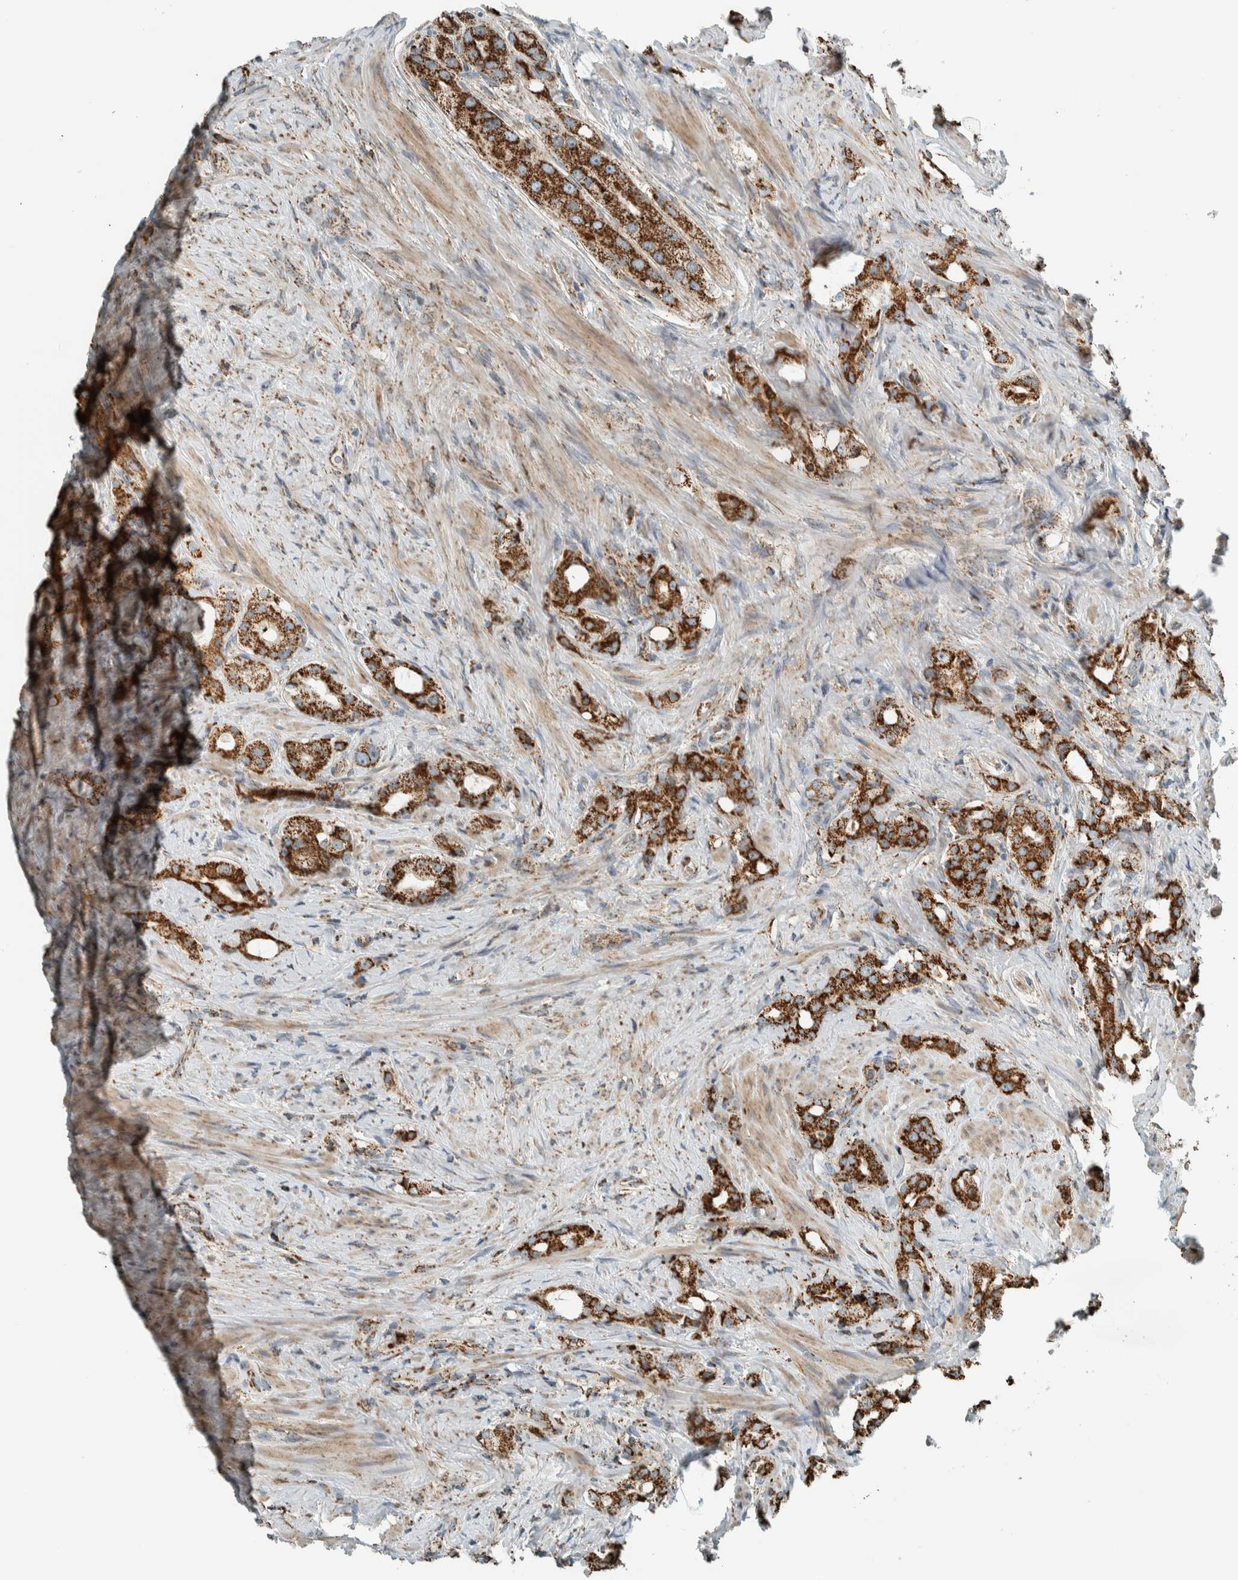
{"staining": {"intensity": "strong", "quantity": ">75%", "location": "cytoplasmic/membranous"}, "tissue": "prostate cancer", "cell_type": "Tumor cells", "image_type": "cancer", "snomed": [{"axis": "morphology", "description": "Adenocarcinoma, High grade"}, {"axis": "topography", "description": "Prostate"}], "caption": "Strong cytoplasmic/membranous expression for a protein is identified in approximately >75% of tumor cells of prostate high-grade adenocarcinoma using IHC.", "gene": "ZNF454", "patient": {"sex": "male", "age": 63}}